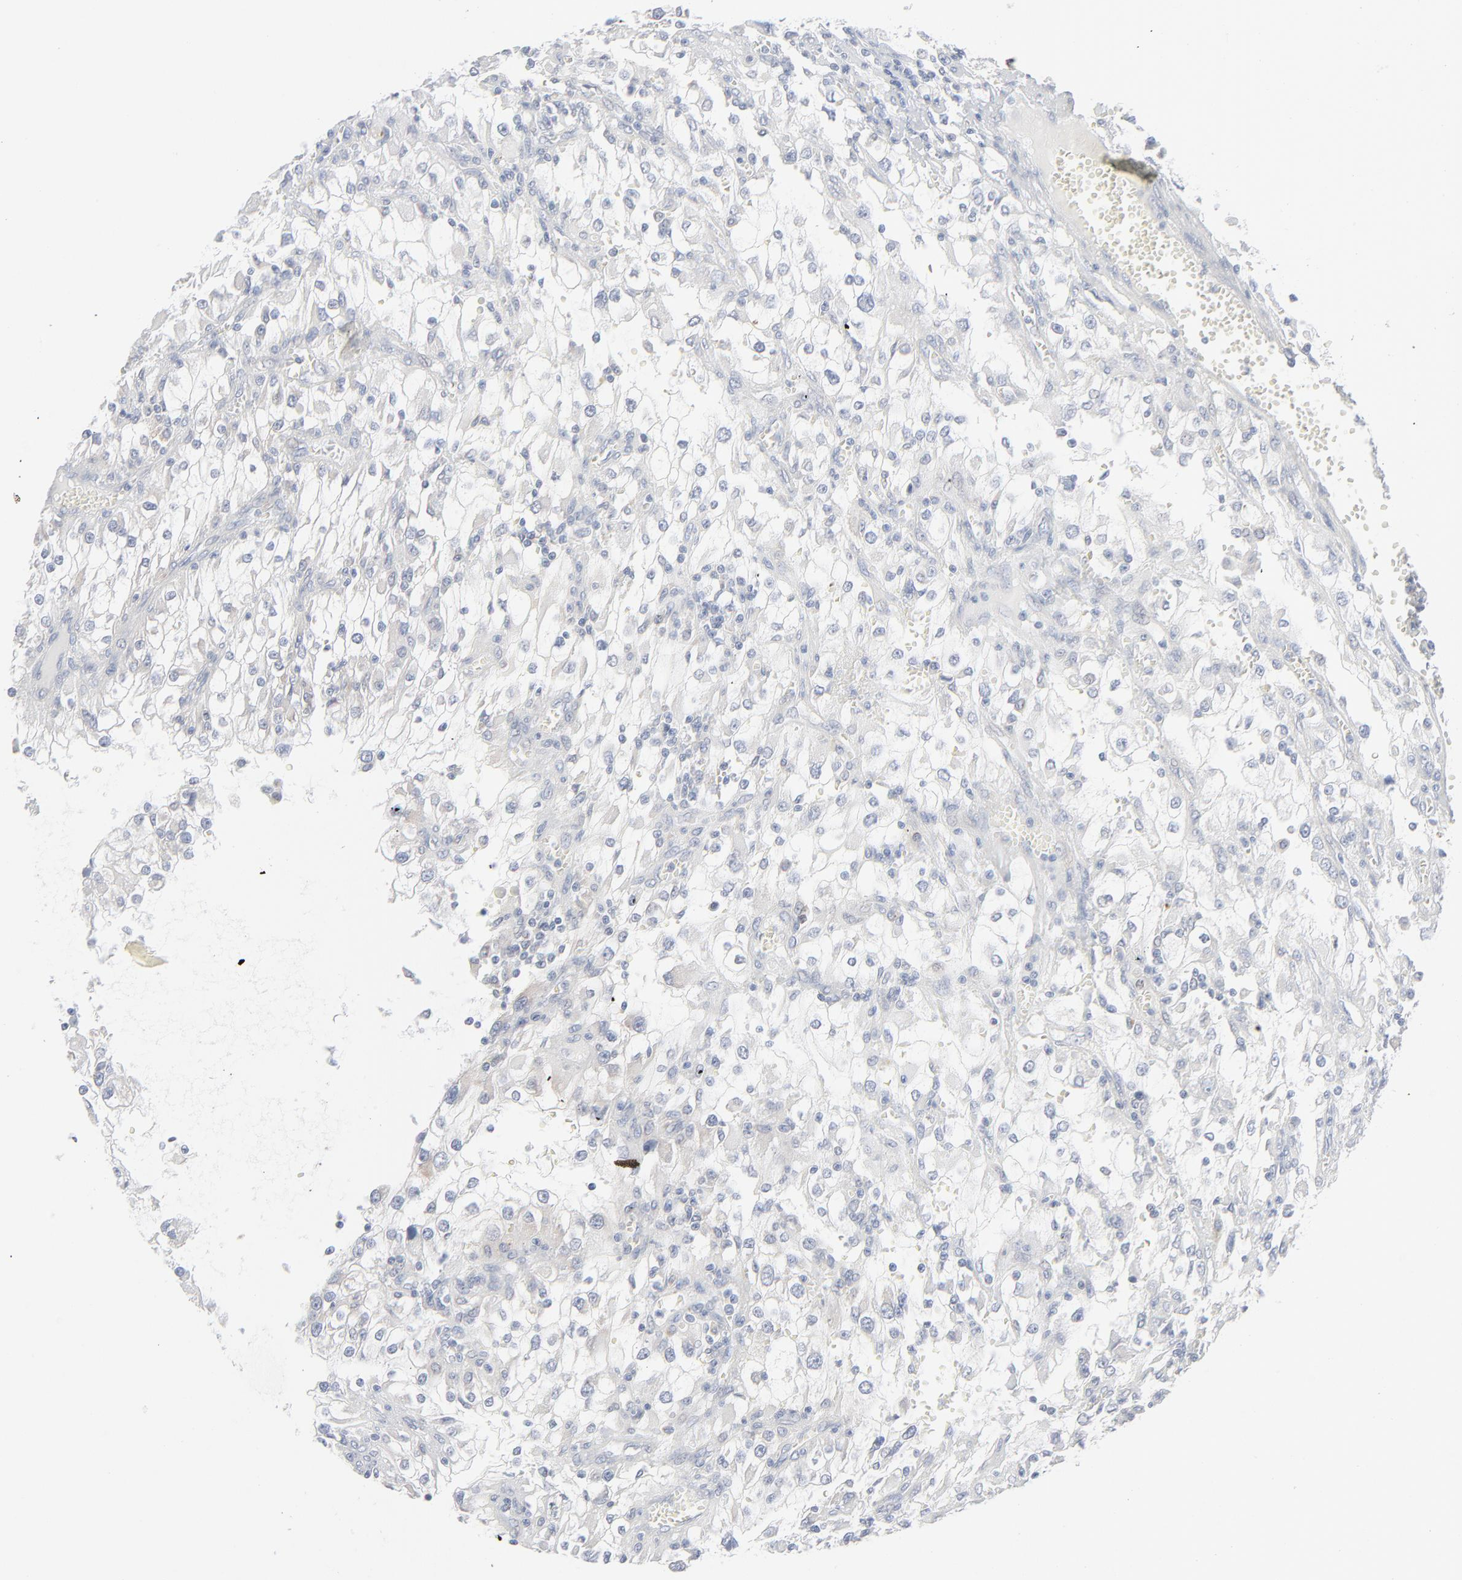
{"staining": {"intensity": "negative", "quantity": "none", "location": "none"}, "tissue": "renal cancer", "cell_type": "Tumor cells", "image_type": "cancer", "snomed": [{"axis": "morphology", "description": "Adenocarcinoma, NOS"}, {"axis": "topography", "description": "Kidney"}], "caption": "An image of human renal adenocarcinoma is negative for staining in tumor cells.", "gene": "KDSR", "patient": {"sex": "female", "age": 52}}